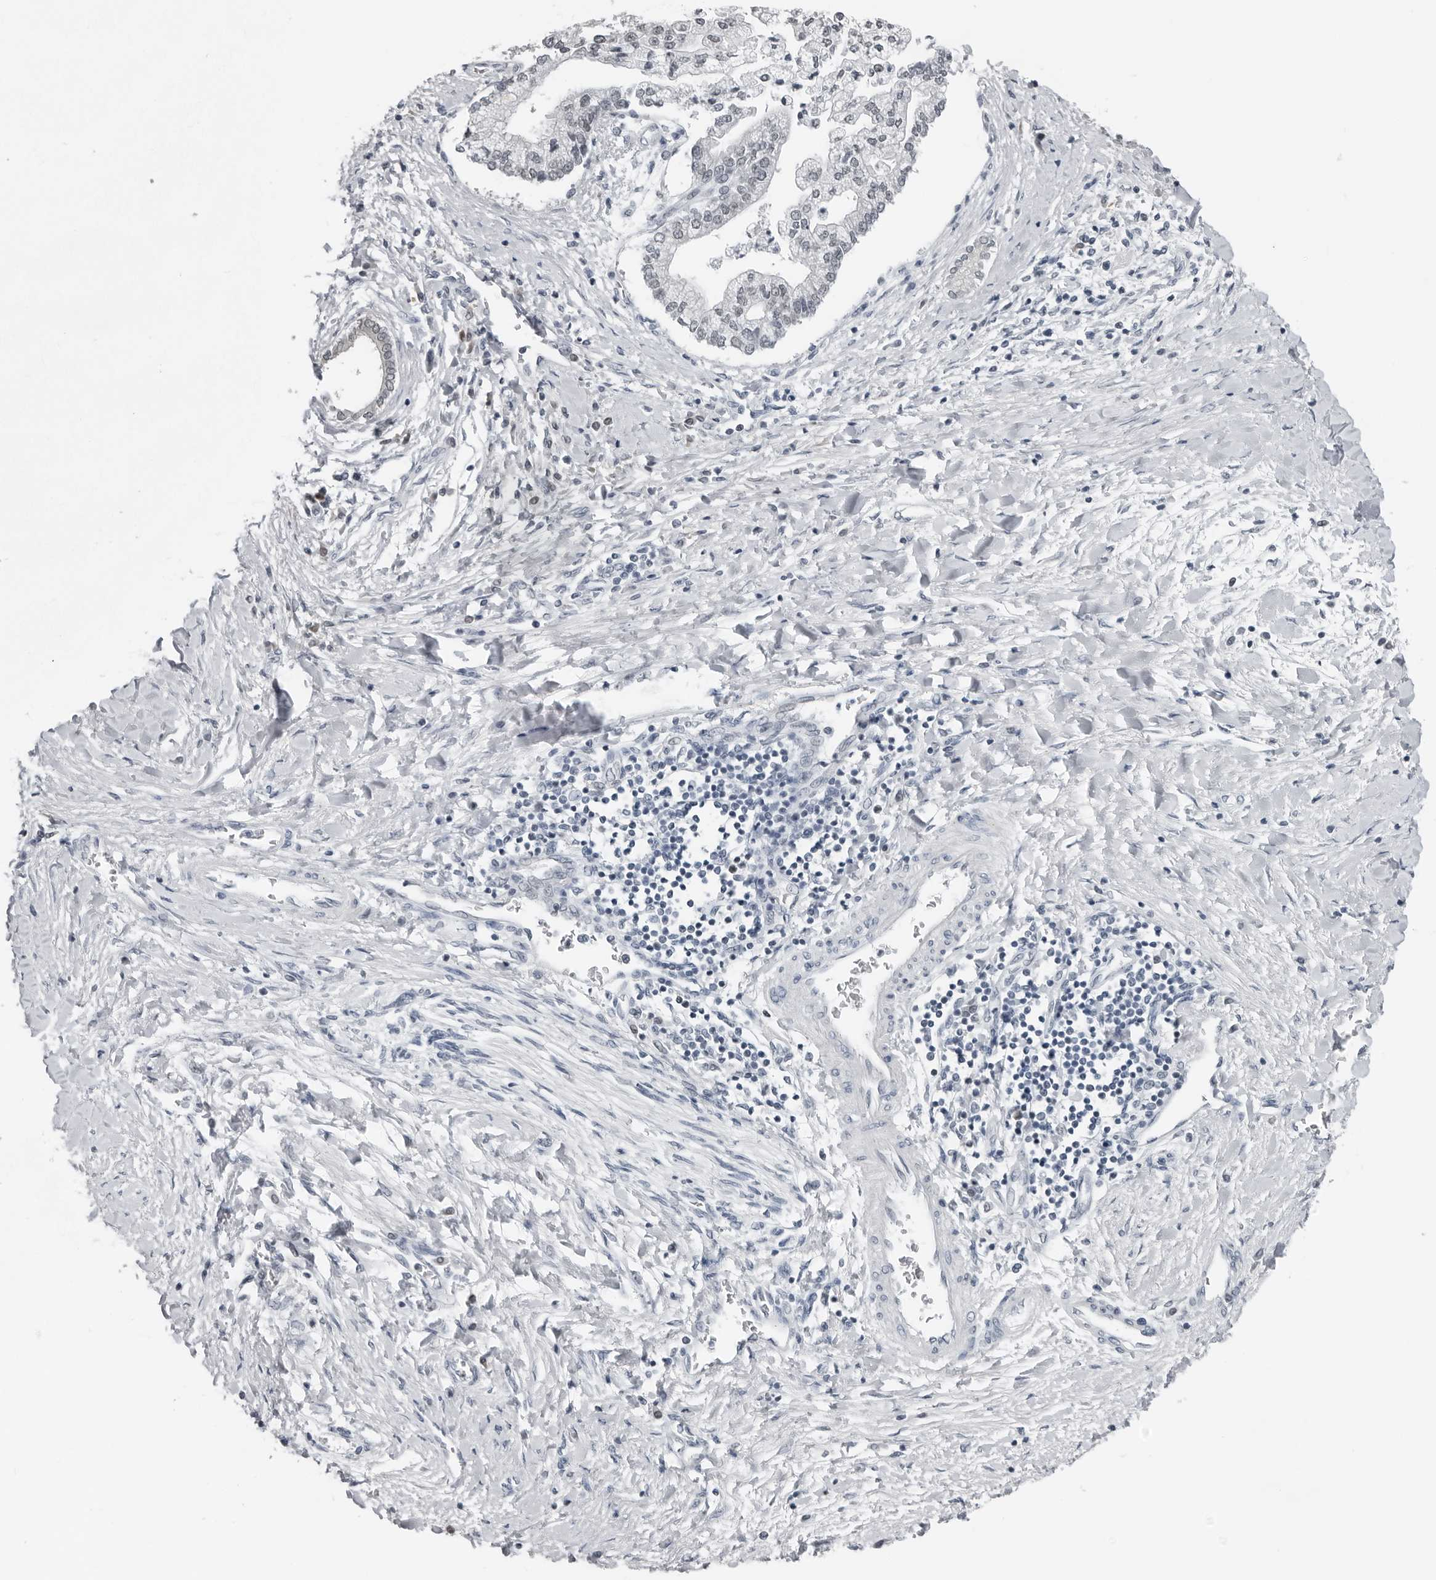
{"staining": {"intensity": "negative", "quantity": "none", "location": "none"}, "tissue": "liver cancer", "cell_type": "Tumor cells", "image_type": "cancer", "snomed": [{"axis": "morphology", "description": "Cholangiocarcinoma"}, {"axis": "topography", "description": "Liver"}], "caption": "Immunohistochemical staining of human liver cancer exhibits no significant positivity in tumor cells. (Stains: DAB immunohistochemistry with hematoxylin counter stain, Microscopy: brightfield microscopy at high magnification).", "gene": "PPP1R42", "patient": {"sex": "male", "age": 50}}